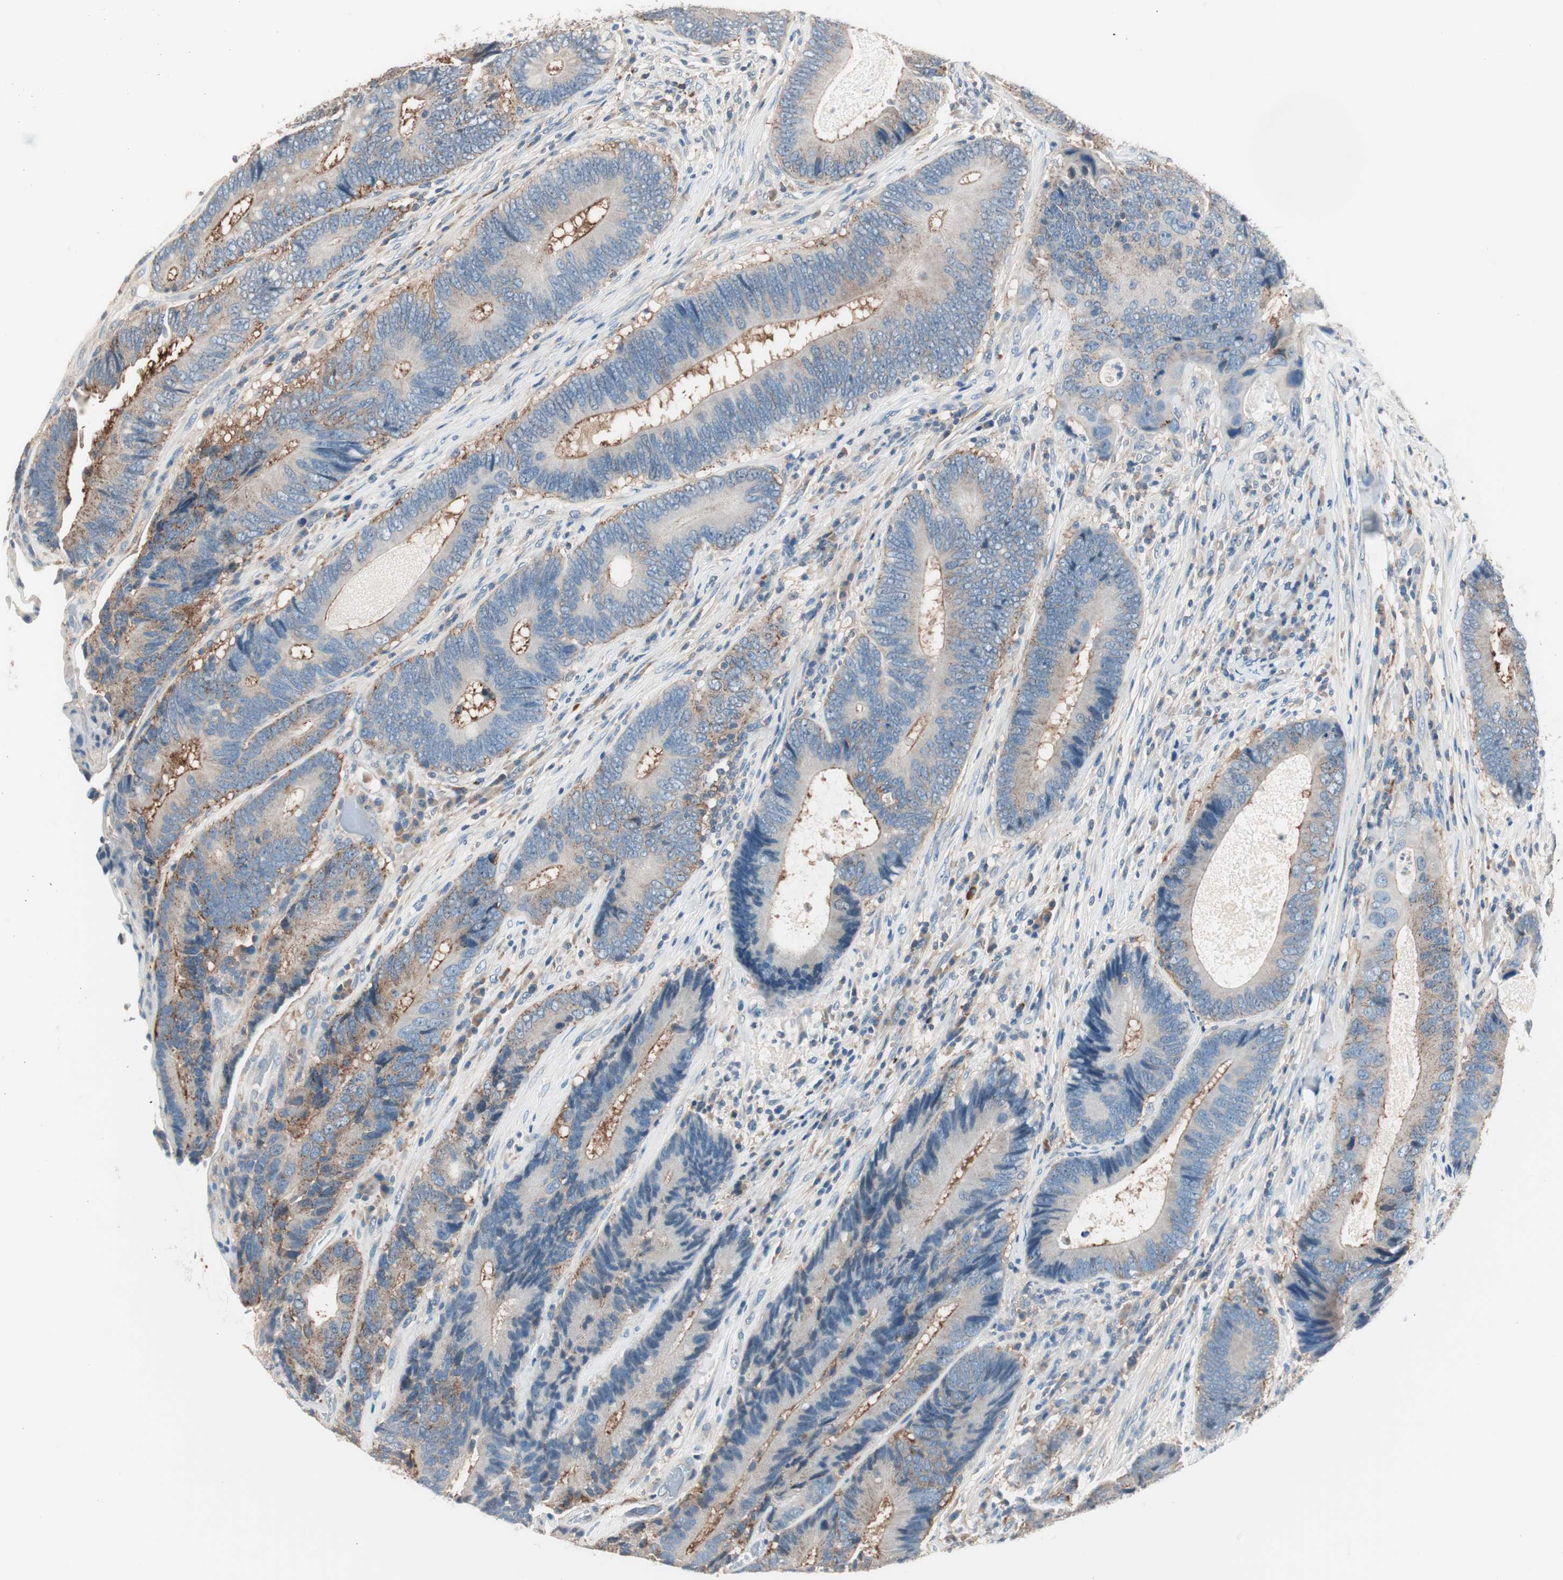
{"staining": {"intensity": "weak", "quantity": "25%-75%", "location": "cytoplasmic/membranous"}, "tissue": "colorectal cancer", "cell_type": "Tumor cells", "image_type": "cancer", "snomed": [{"axis": "morphology", "description": "Adenocarcinoma, NOS"}, {"axis": "topography", "description": "Colon"}], "caption": "Immunohistochemical staining of colorectal adenocarcinoma displays weak cytoplasmic/membranous protein staining in approximately 25%-75% of tumor cells.", "gene": "RAD54B", "patient": {"sex": "female", "age": 78}}